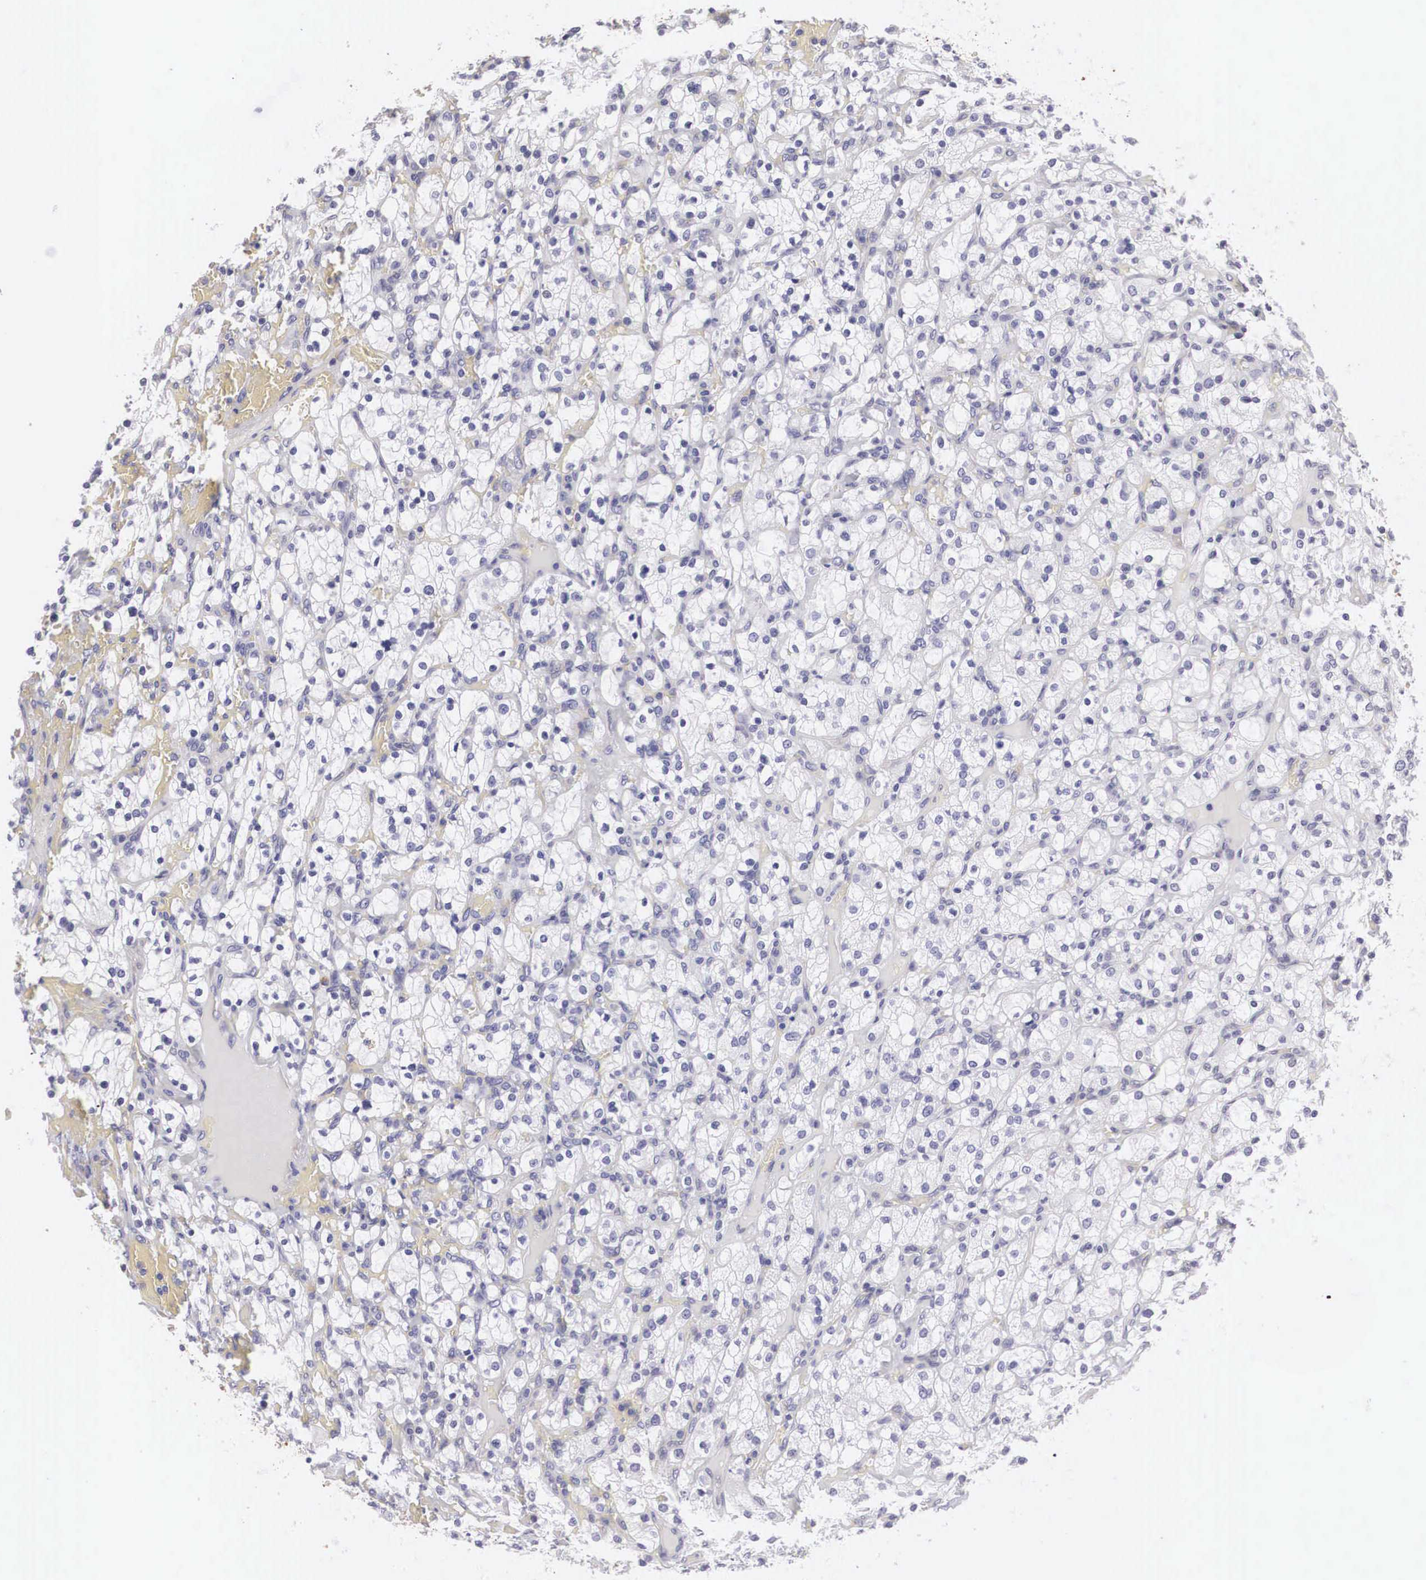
{"staining": {"intensity": "negative", "quantity": "none", "location": "none"}, "tissue": "renal cancer", "cell_type": "Tumor cells", "image_type": "cancer", "snomed": [{"axis": "morphology", "description": "Adenocarcinoma, NOS"}, {"axis": "topography", "description": "Kidney"}], "caption": "An IHC image of renal cancer (adenocarcinoma) is shown. There is no staining in tumor cells of renal cancer (adenocarcinoma). (DAB IHC, high magnification).", "gene": "ARMCX3", "patient": {"sex": "female", "age": 83}}